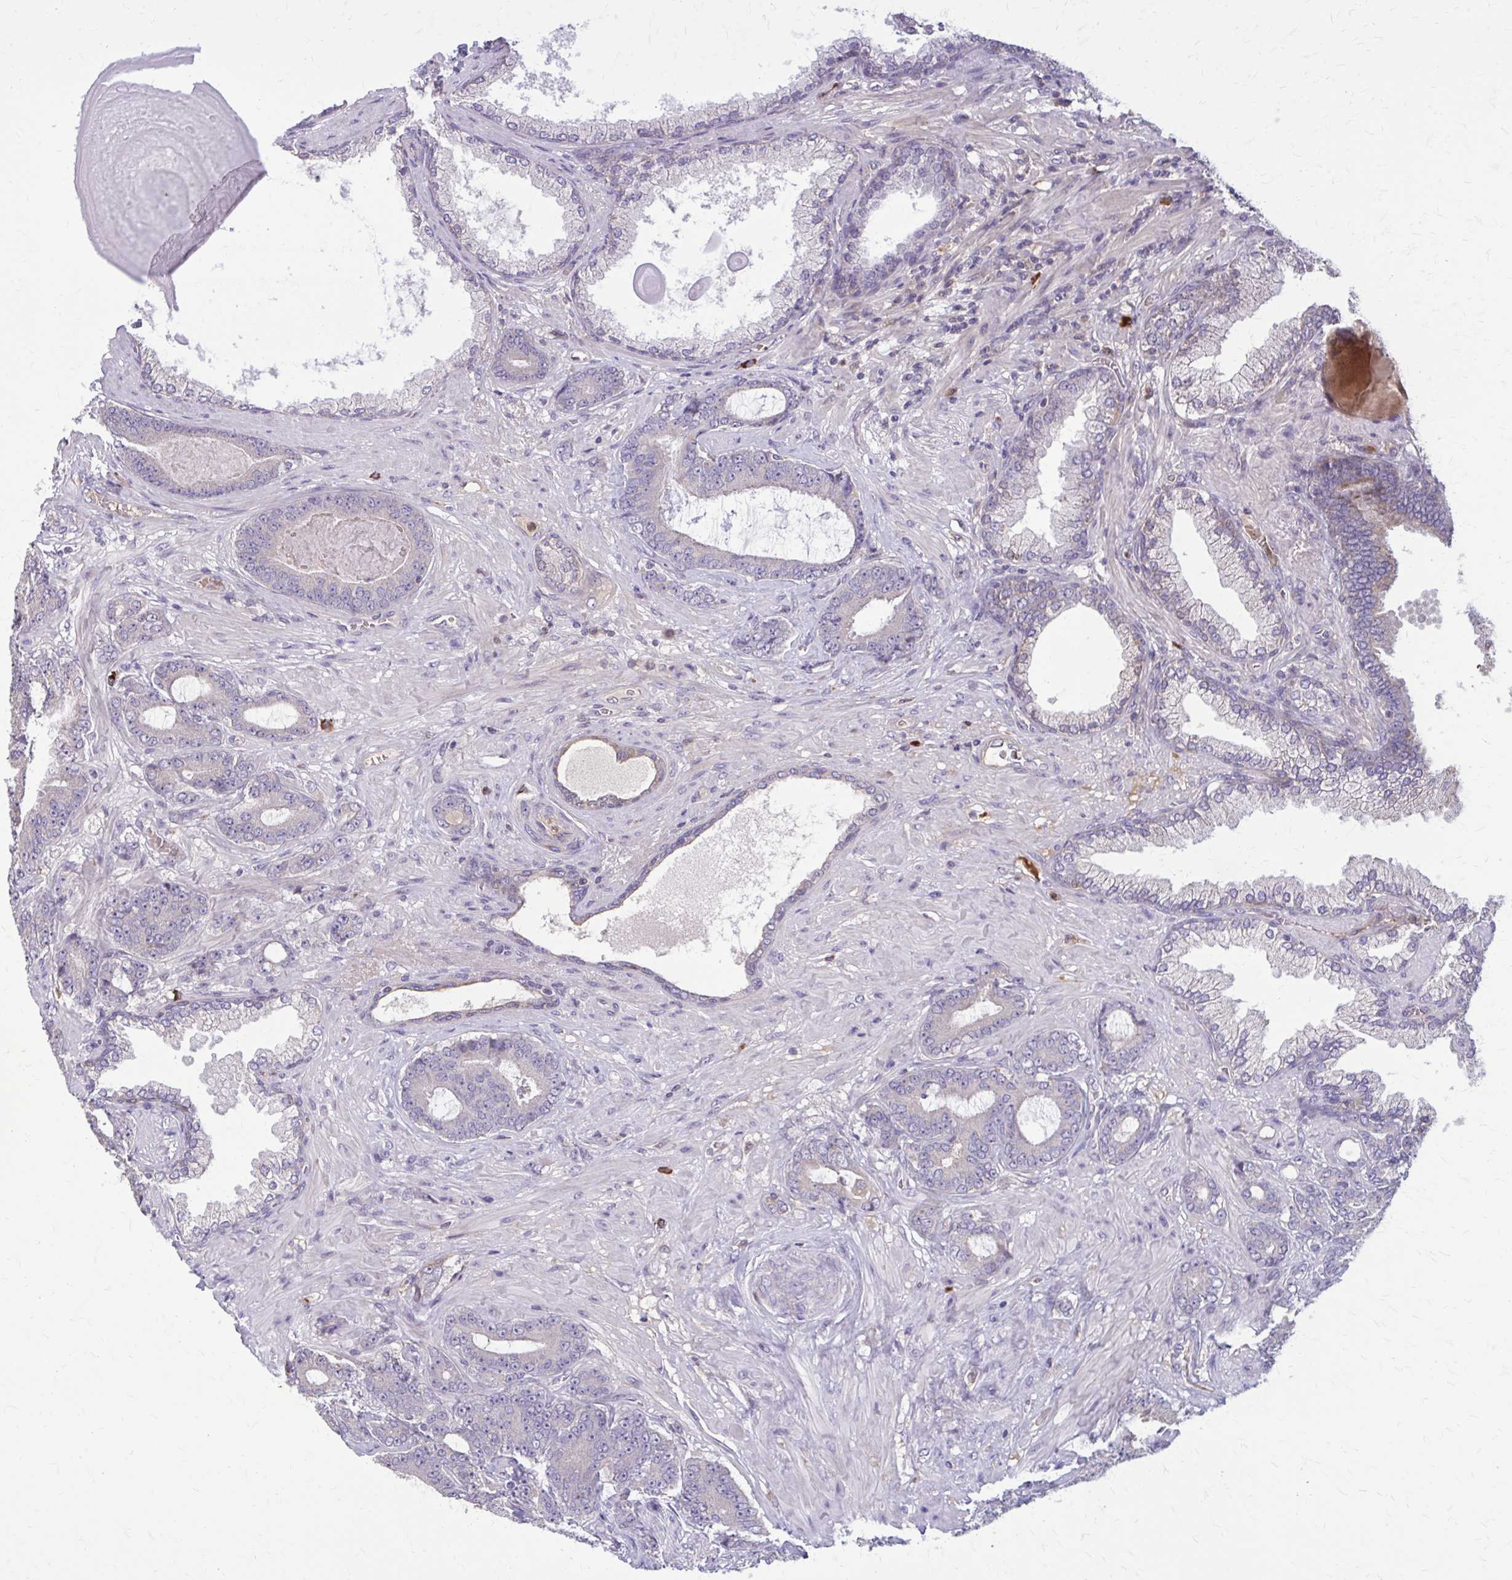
{"staining": {"intensity": "negative", "quantity": "none", "location": "none"}, "tissue": "prostate cancer", "cell_type": "Tumor cells", "image_type": "cancer", "snomed": [{"axis": "morphology", "description": "Adenocarcinoma, High grade"}, {"axis": "topography", "description": "Prostate"}], "caption": "A histopathology image of human prostate cancer is negative for staining in tumor cells.", "gene": "NRBF2", "patient": {"sex": "male", "age": 62}}